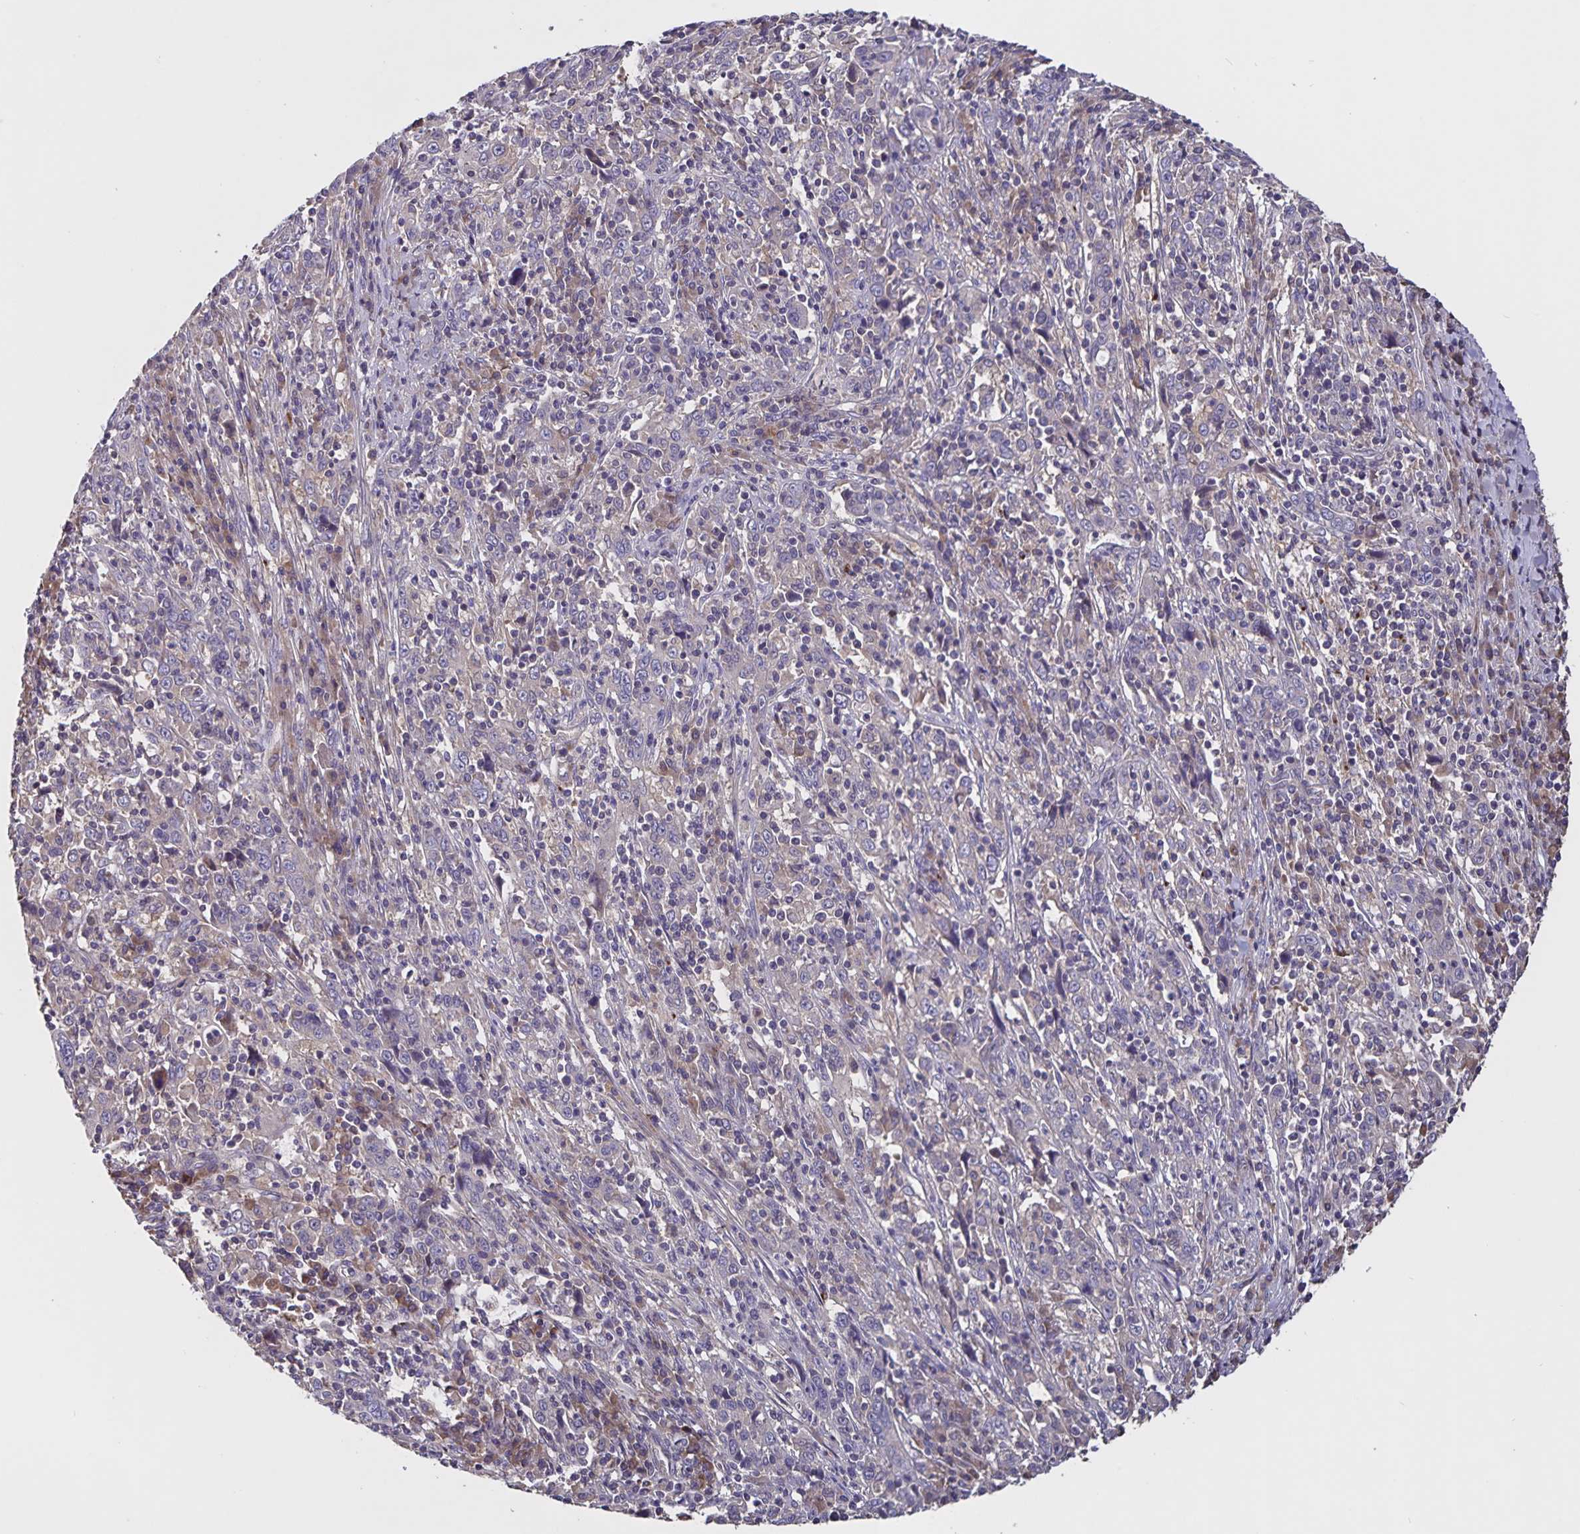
{"staining": {"intensity": "negative", "quantity": "none", "location": "none"}, "tissue": "cervical cancer", "cell_type": "Tumor cells", "image_type": "cancer", "snomed": [{"axis": "morphology", "description": "Squamous cell carcinoma, NOS"}, {"axis": "topography", "description": "Cervix"}], "caption": "A high-resolution image shows immunohistochemistry (IHC) staining of squamous cell carcinoma (cervical), which demonstrates no significant expression in tumor cells.", "gene": "FBXL16", "patient": {"sex": "female", "age": 46}}